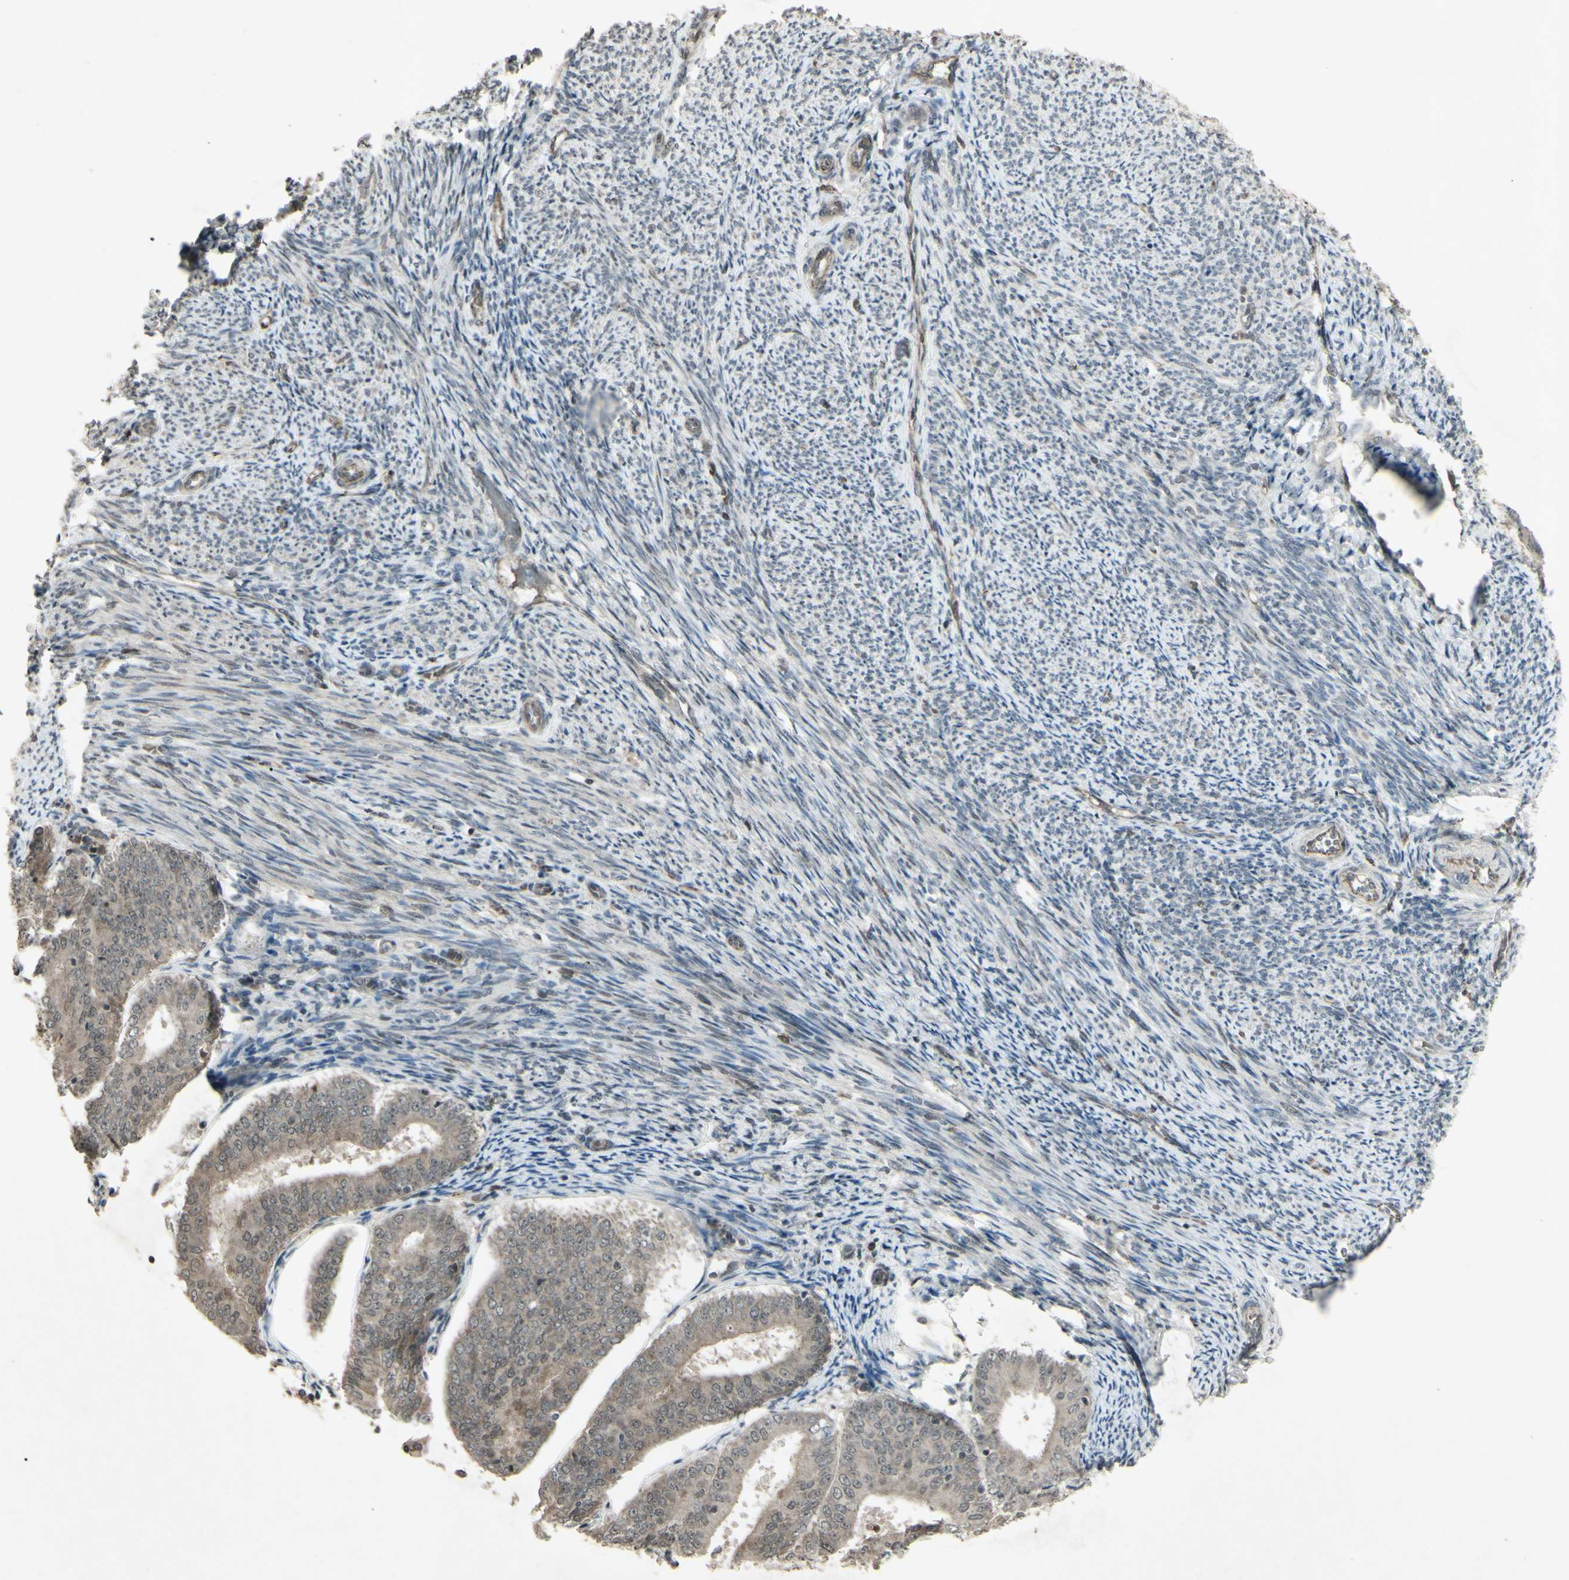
{"staining": {"intensity": "weak", "quantity": ">75%", "location": "cytoplasmic/membranous"}, "tissue": "endometrial cancer", "cell_type": "Tumor cells", "image_type": "cancer", "snomed": [{"axis": "morphology", "description": "Adenocarcinoma, NOS"}, {"axis": "topography", "description": "Endometrium"}], "caption": "An IHC image of neoplastic tissue is shown. Protein staining in brown highlights weak cytoplasmic/membranous positivity in endometrial cancer within tumor cells.", "gene": "BLNK", "patient": {"sex": "female", "age": 63}}